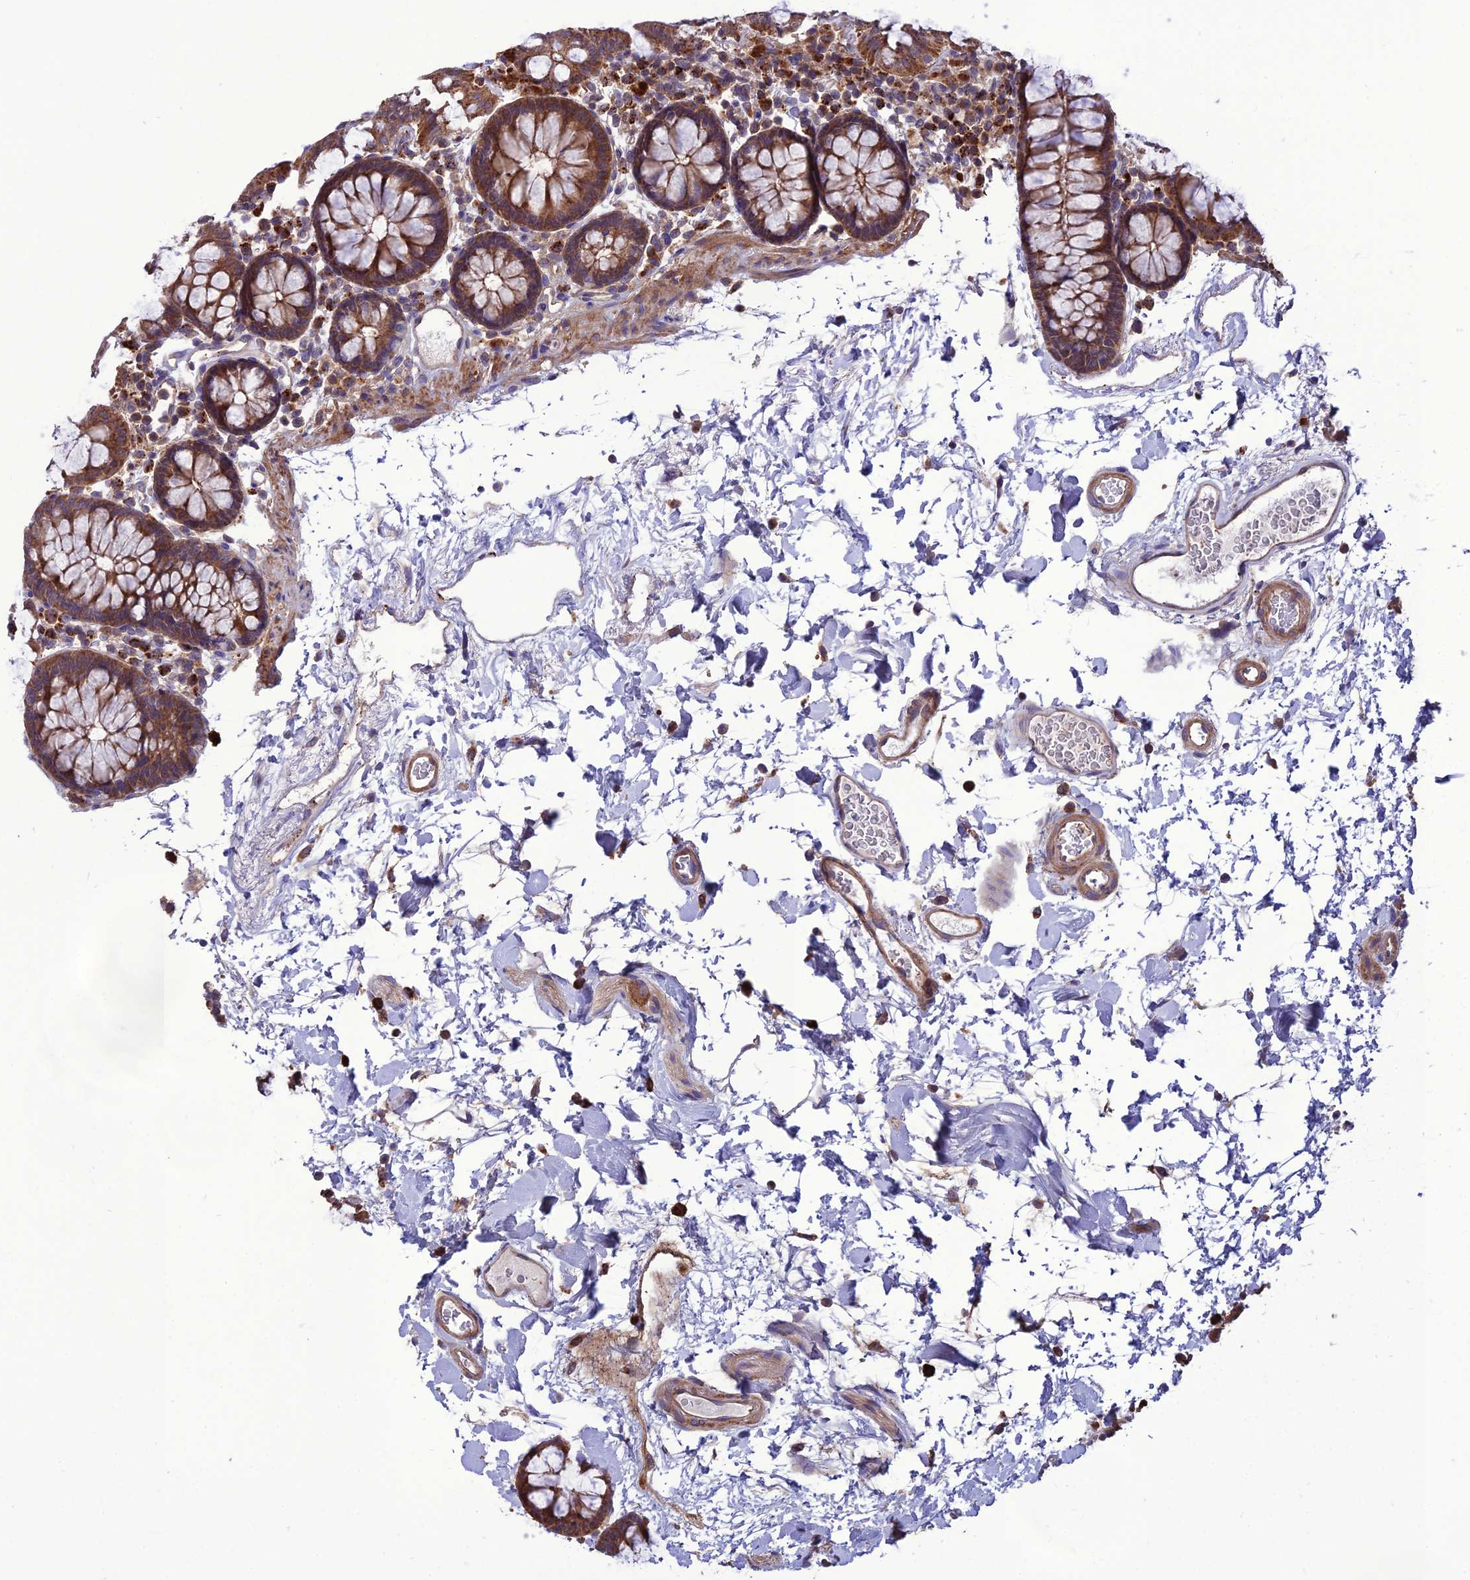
{"staining": {"intensity": "moderate", "quantity": ">75%", "location": "cytoplasmic/membranous"}, "tissue": "colon", "cell_type": "Endothelial cells", "image_type": "normal", "snomed": [{"axis": "morphology", "description": "Normal tissue, NOS"}, {"axis": "topography", "description": "Colon"}], "caption": "Protein staining of benign colon displays moderate cytoplasmic/membranous expression in about >75% of endothelial cells.", "gene": "PPIL3", "patient": {"sex": "male", "age": 75}}